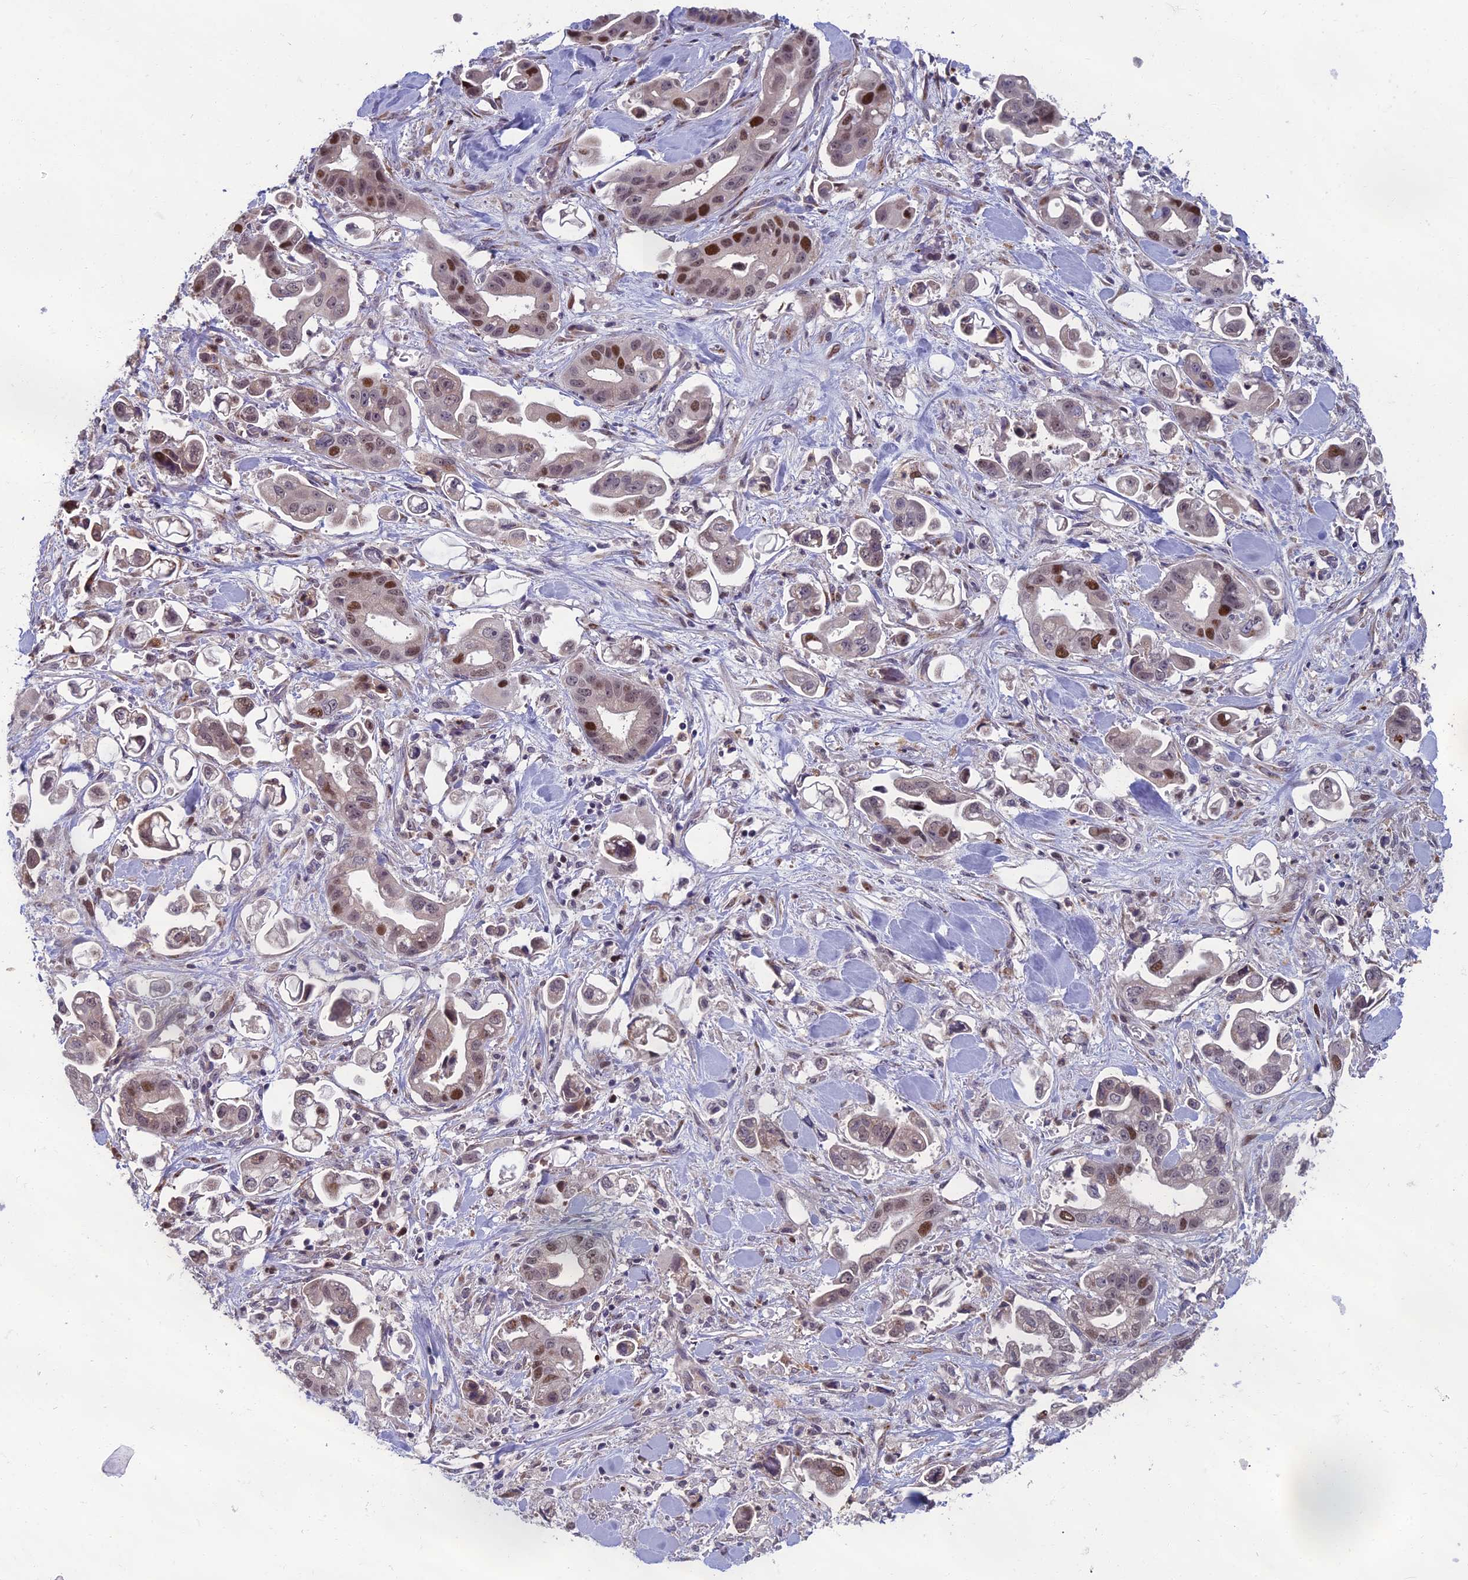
{"staining": {"intensity": "moderate", "quantity": "<25%", "location": "nuclear"}, "tissue": "stomach cancer", "cell_type": "Tumor cells", "image_type": "cancer", "snomed": [{"axis": "morphology", "description": "Adenocarcinoma, NOS"}, {"axis": "topography", "description": "Stomach"}], "caption": "High-power microscopy captured an immunohistochemistry (IHC) histopathology image of adenocarcinoma (stomach), revealing moderate nuclear positivity in about <25% of tumor cells. (brown staining indicates protein expression, while blue staining denotes nuclei).", "gene": "LIG1", "patient": {"sex": "male", "age": 62}}